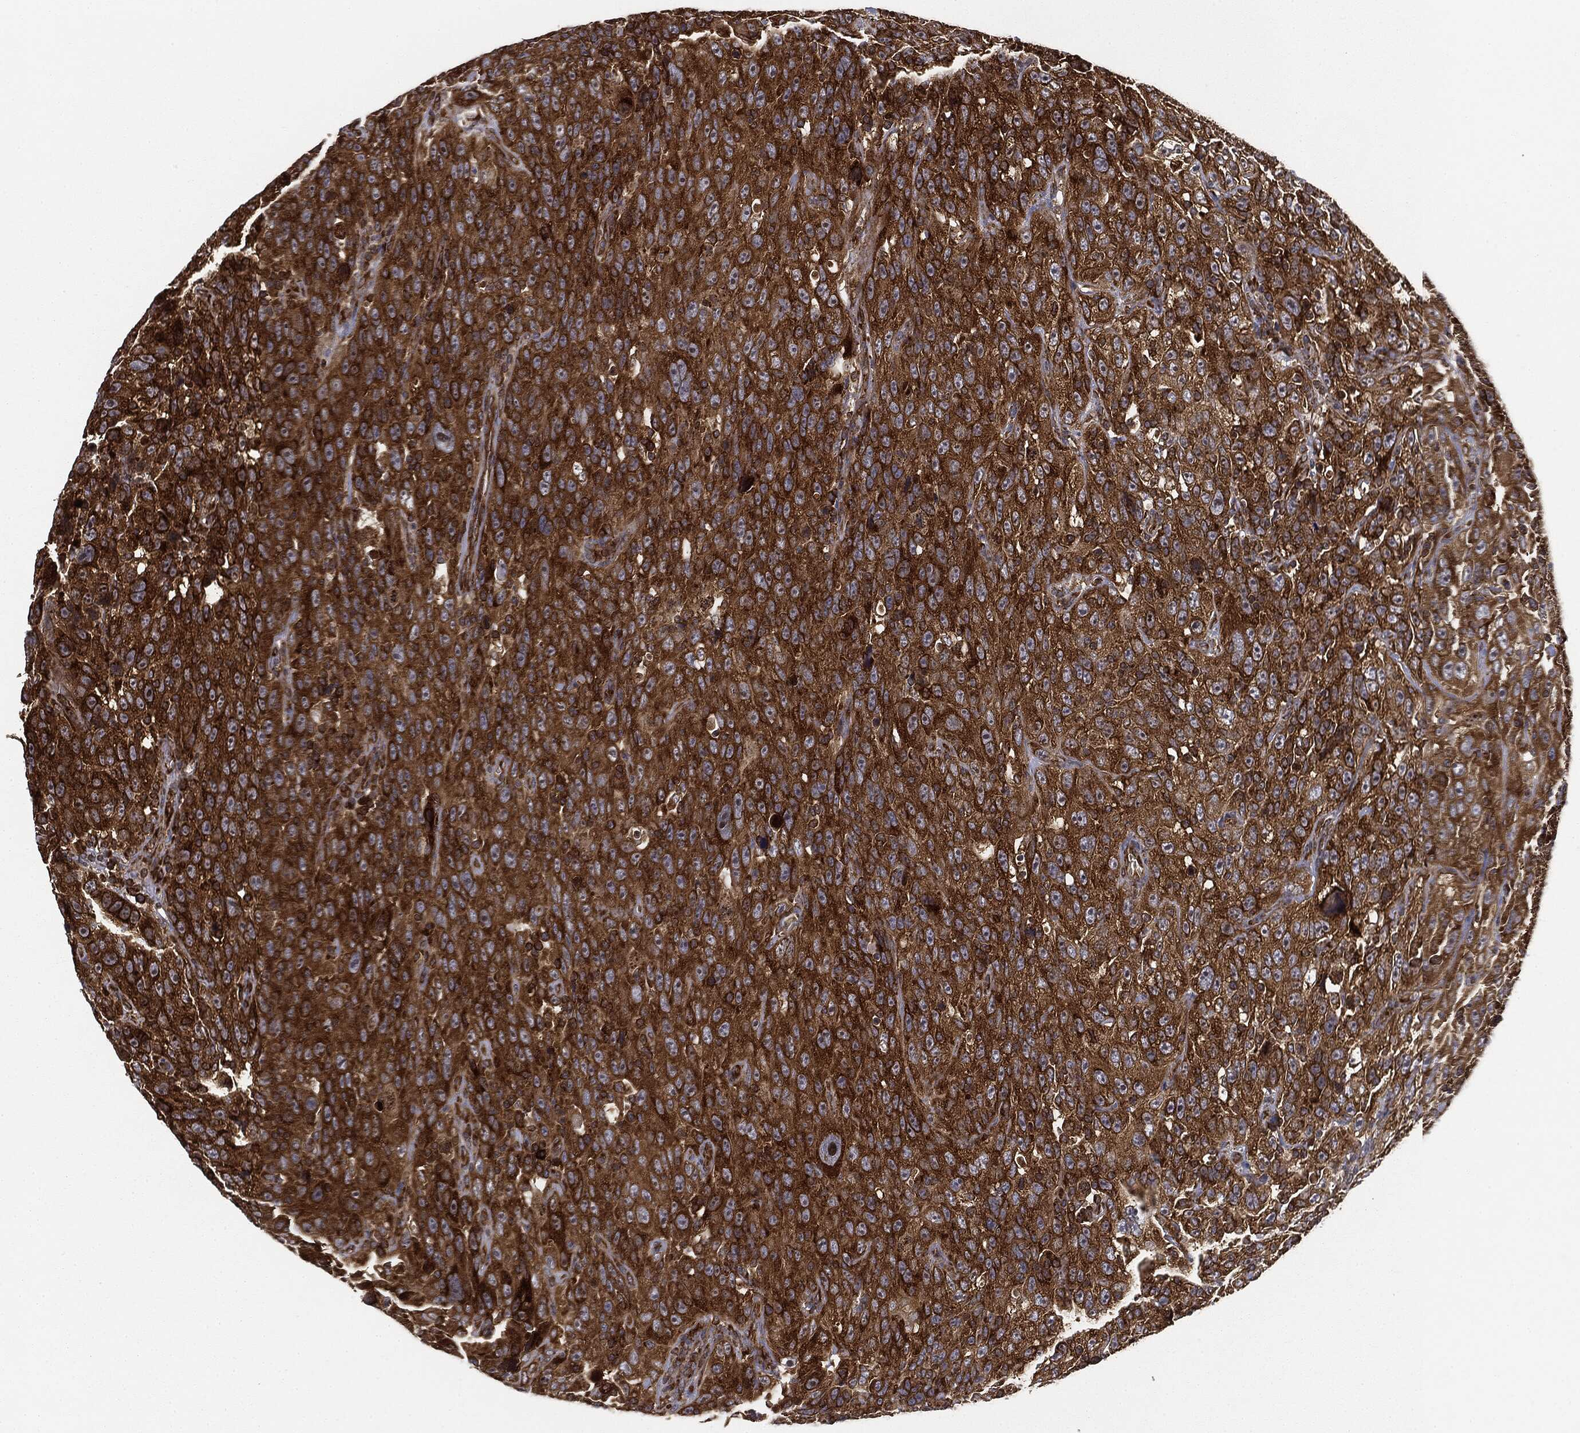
{"staining": {"intensity": "strong", "quantity": ">75%", "location": "cytoplasmic/membranous"}, "tissue": "urothelial cancer", "cell_type": "Tumor cells", "image_type": "cancer", "snomed": [{"axis": "morphology", "description": "Urothelial carcinoma, NOS"}, {"axis": "morphology", "description": "Urothelial carcinoma, High grade"}, {"axis": "topography", "description": "Urinary bladder"}], "caption": "IHC photomicrograph of human urothelial cancer stained for a protein (brown), which displays high levels of strong cytoplasmic/membranous positivity in approximately >75% of tumor cells.", "gene": "EIF2AK2", "patient": {"sex": "female", "age": 73}}